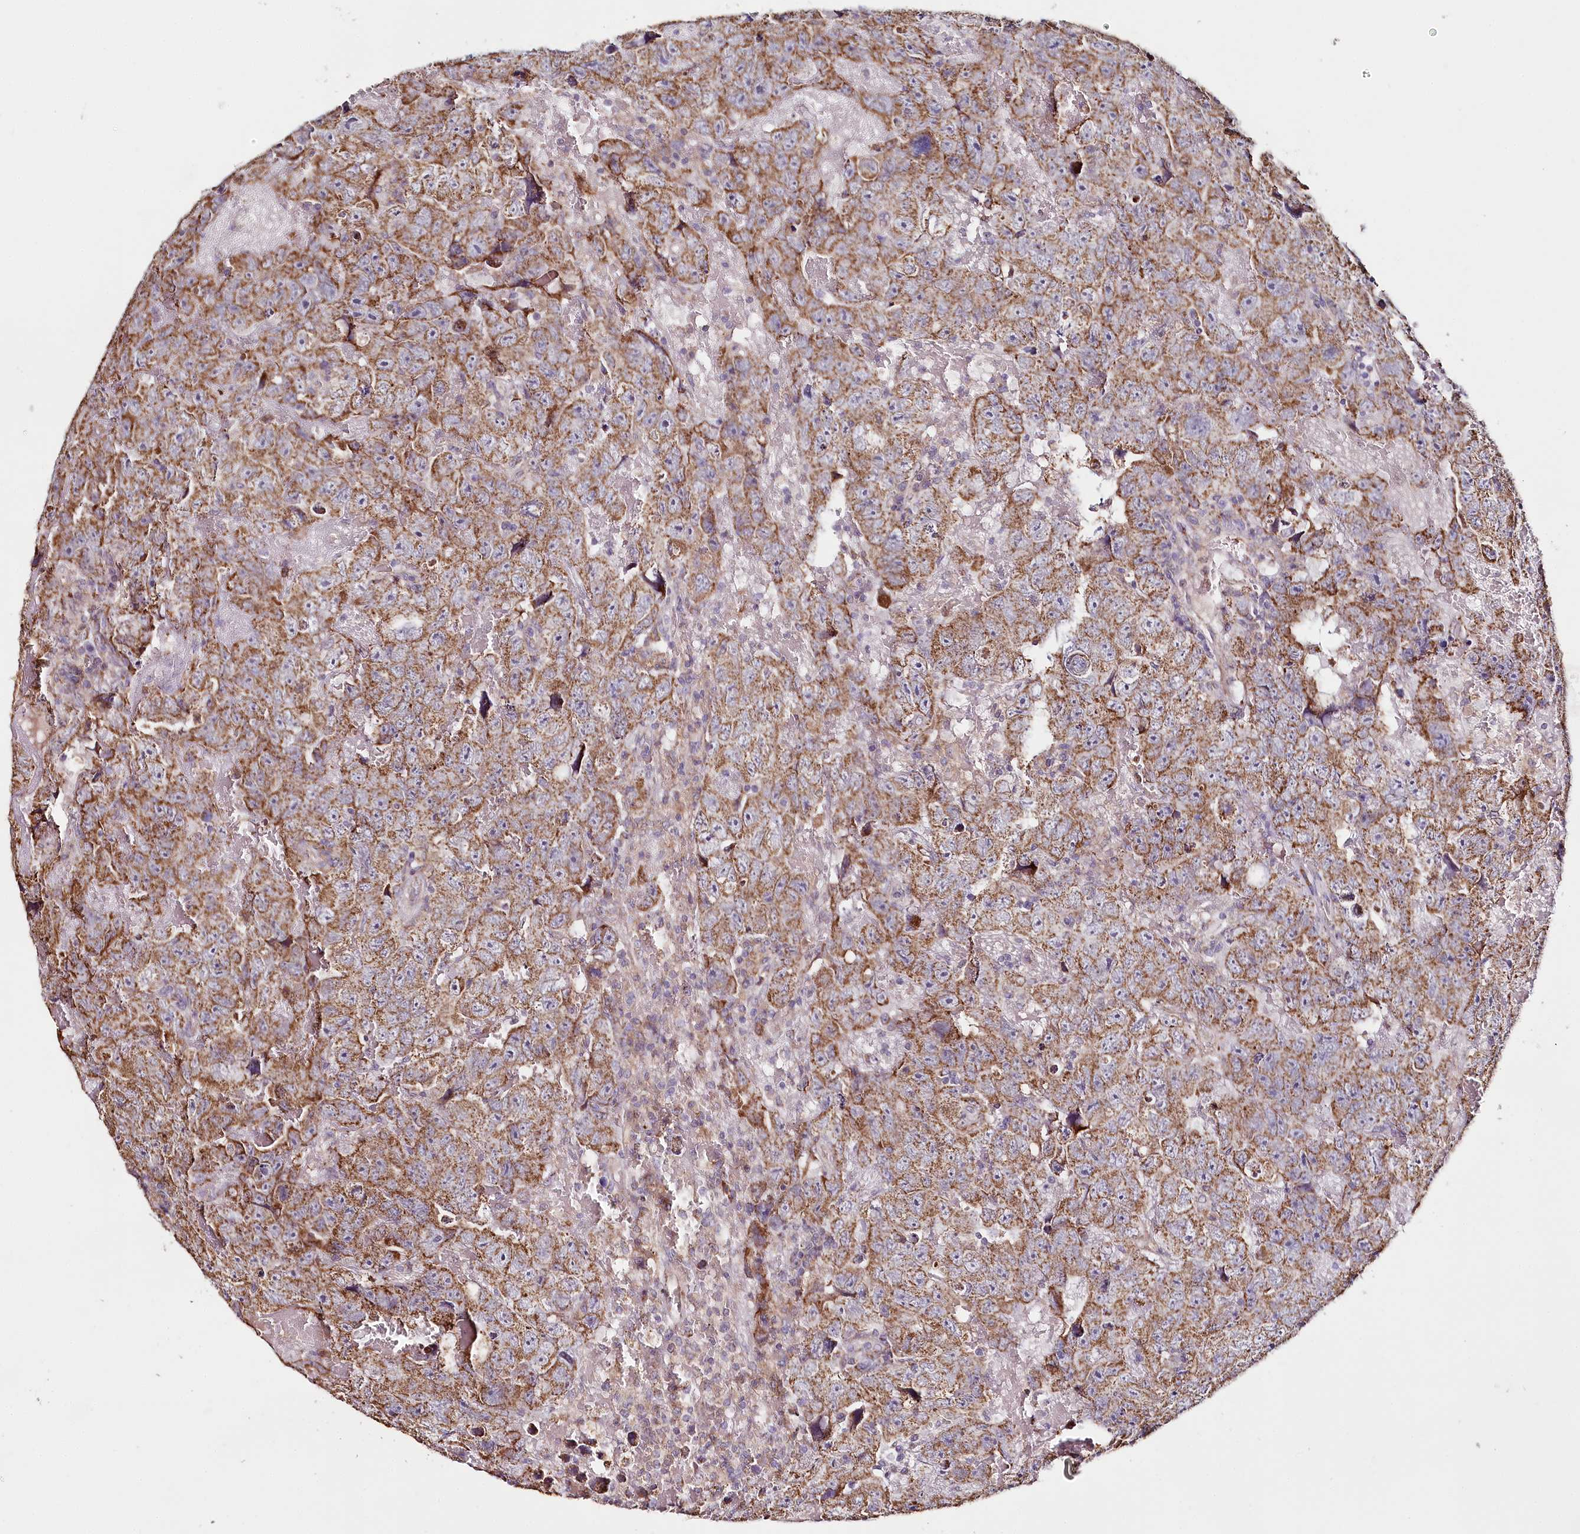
{"staining": {"intensity": "moderate", "quantity": ">75%", "location": "cytoplasmic/membranous"}, "tissue": "testis cancer", "cell_type": "Tumor cells", "image_type": "cancer", "snomed": [{"axis": "morphology", "description": "Carcinoma, Embryonal, NOS"}, {"axis": "topography", "description": "Testis"}], "caption": "High-magnification brightfield microscopy of testis cancer stained with DAB (brown) and counterstained with hematoxylin (blue). tumor cells exhibit moderate cytoplasmic/membranous positivity is present in approximately>75% of cells.", "gene": "MMP25", "patient": {"sex": "male", "age": 45}}